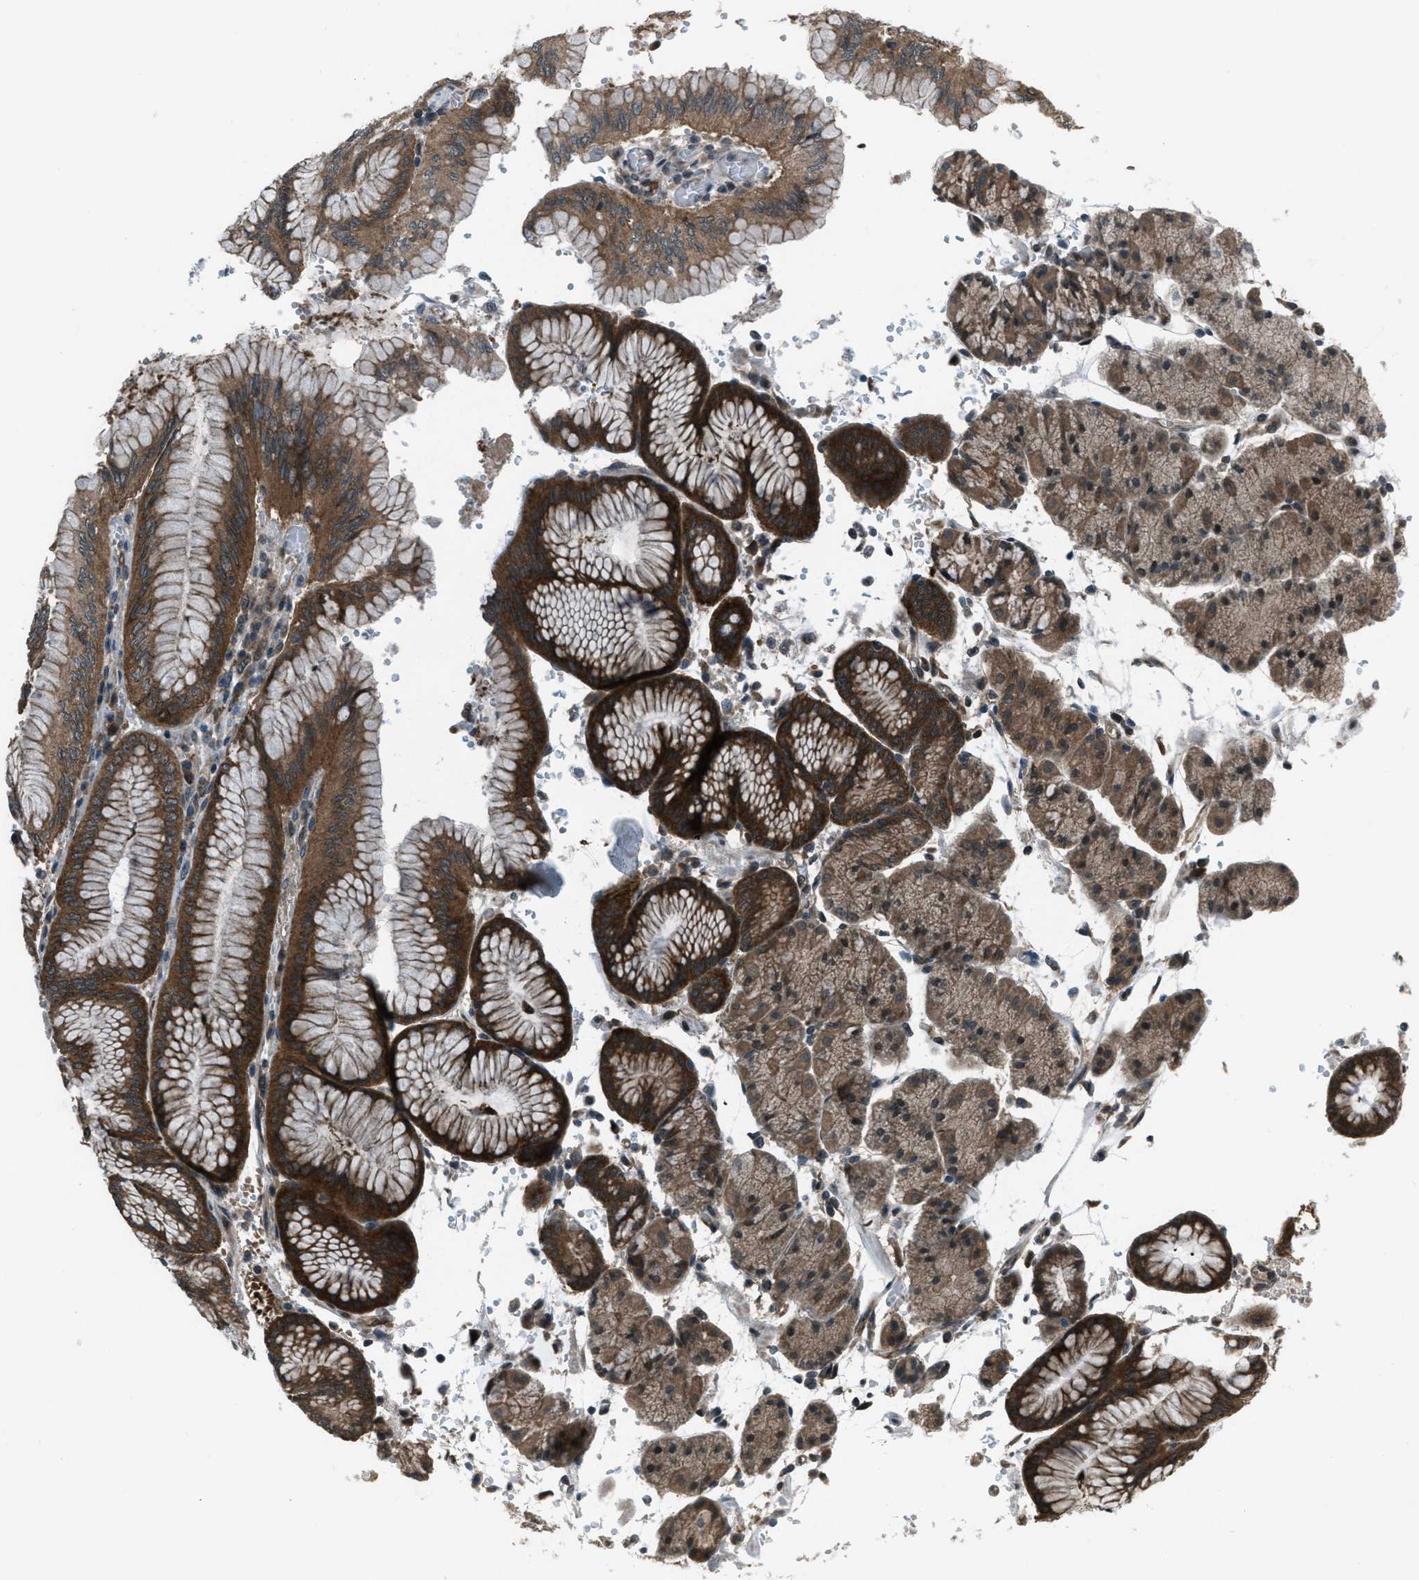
{"staining": {"intensity": "moderate", "quantity": ">75%", "location": "cytoplasmic/membranous"}, "tissue": "stomach cancer", "cell_type": "Tumor cells", "image_type": "cancer", "snomed": [{"axis": "morphology", "description": "Adenocarcinoma, NOS"}, {"axis": "topography", "description": "Stomach"}], "caption": "Immunohistochemistry (IHC) image of human stomach cancer (adenocarcinoma) stained for a protein (brown), which demonstrates medium levels of moderate cytoplasmic/membranous expression in about >75% of tumor cells.", "gene": "ASAP2", "patient": {"sex": "male", "age": 76}}